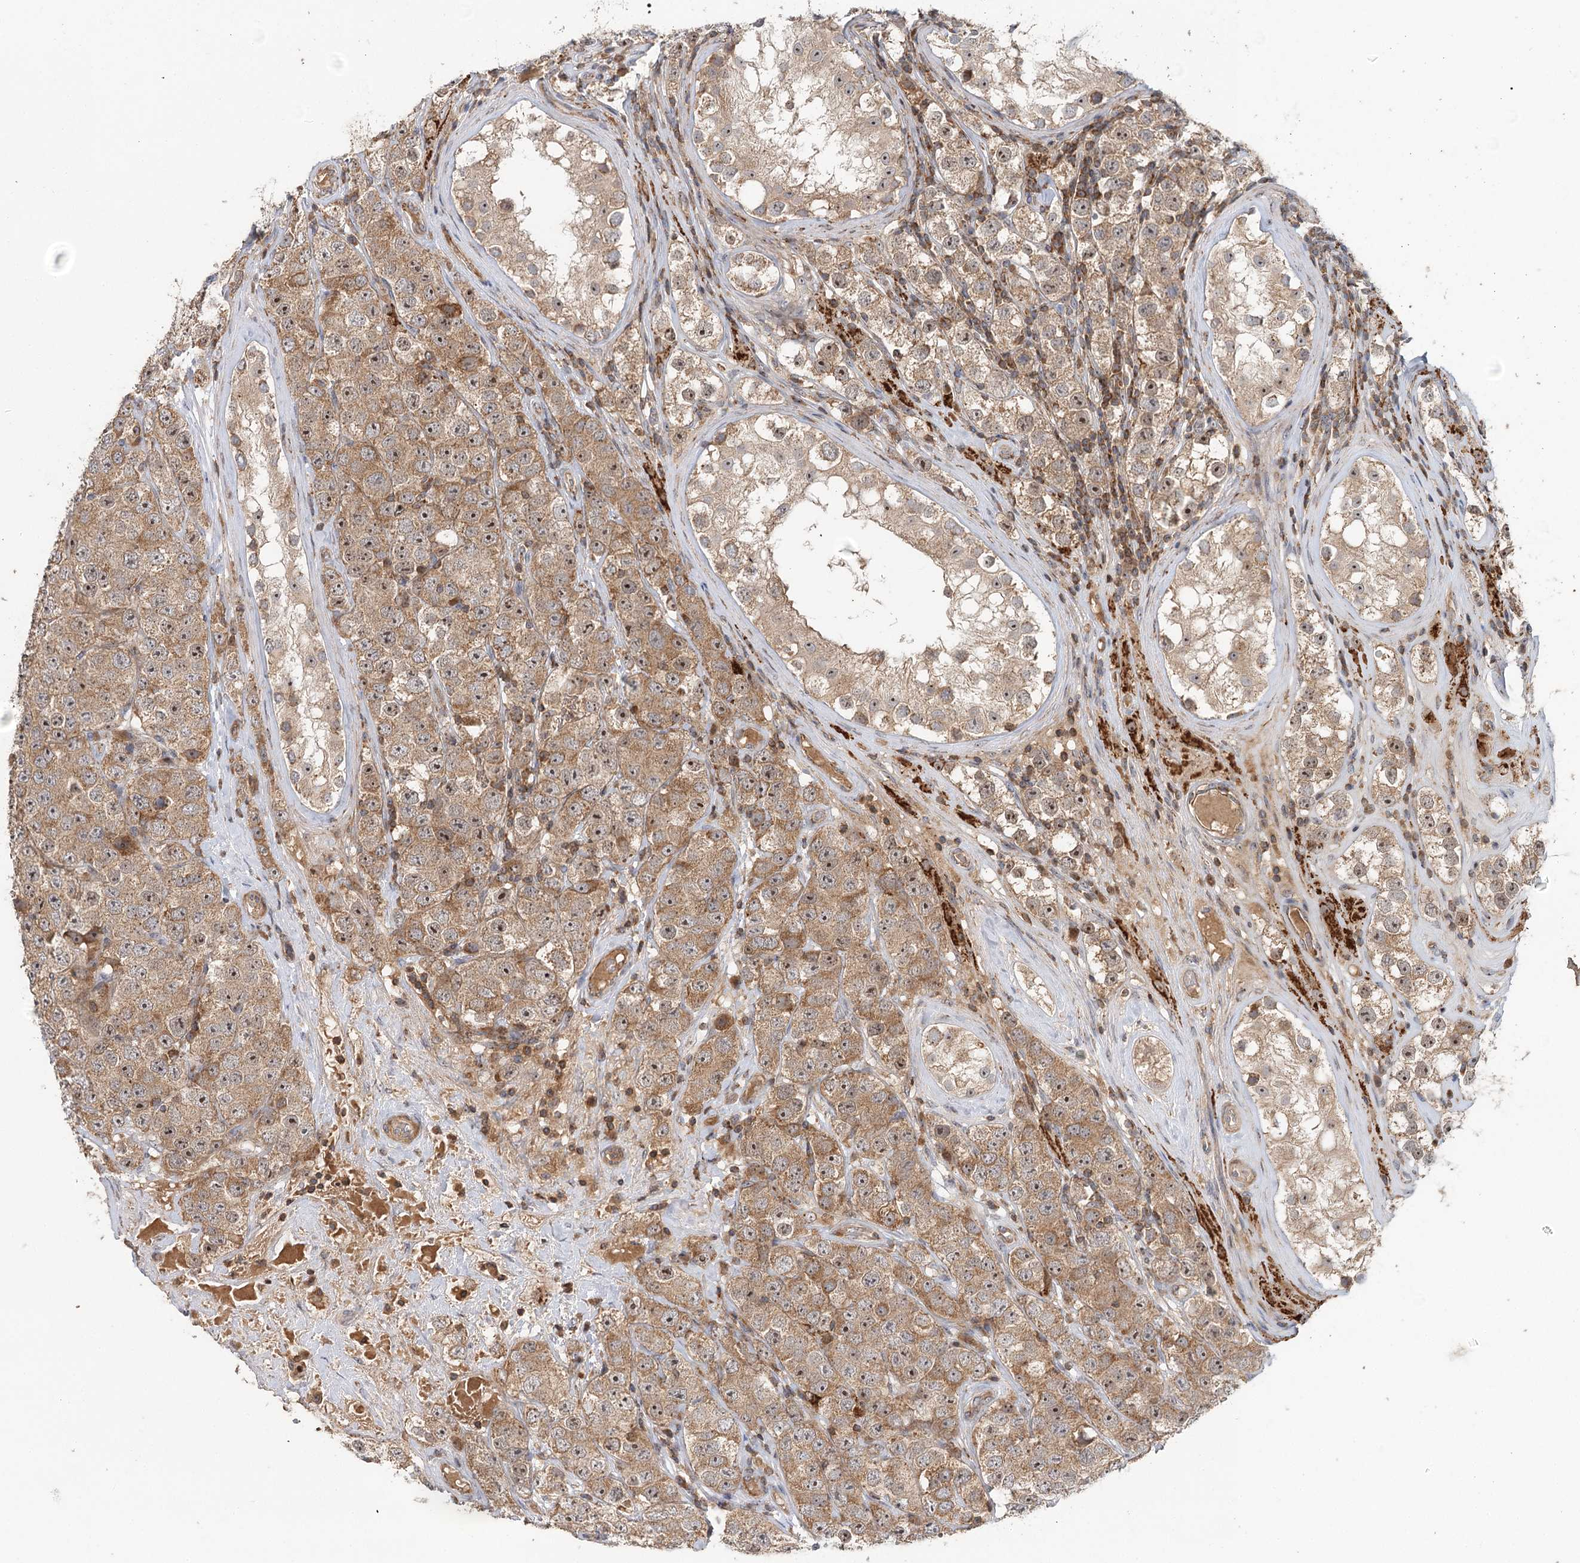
{"staining": {"intensity": "moderate", "quantity": ">75%", "location": "cytoplasmic/membranous,nuclear"}, "tissue": "testis cancer", "cell_type": "Tumor cells", "image_type": "cancer", "snomed": [{"axis": "morphology", "description": "Seminoma, NOS"}, {"axis": "topography", "description": "Testis"}], "caption": "Protein expression analysis of testis cancer exhibits moderate cytoplasmic/membranous and nuclear staining in about >75% of tumor cells. The staining was performed using DAB (3,3'-diaminobenzidine) to visualize the protein expression in brown, while the nuclei were stained in blue with hematoxylin (Magnification: 20x).", "gene": "RAPGEF6", "patient": {"sex": "male", "age": 28}}